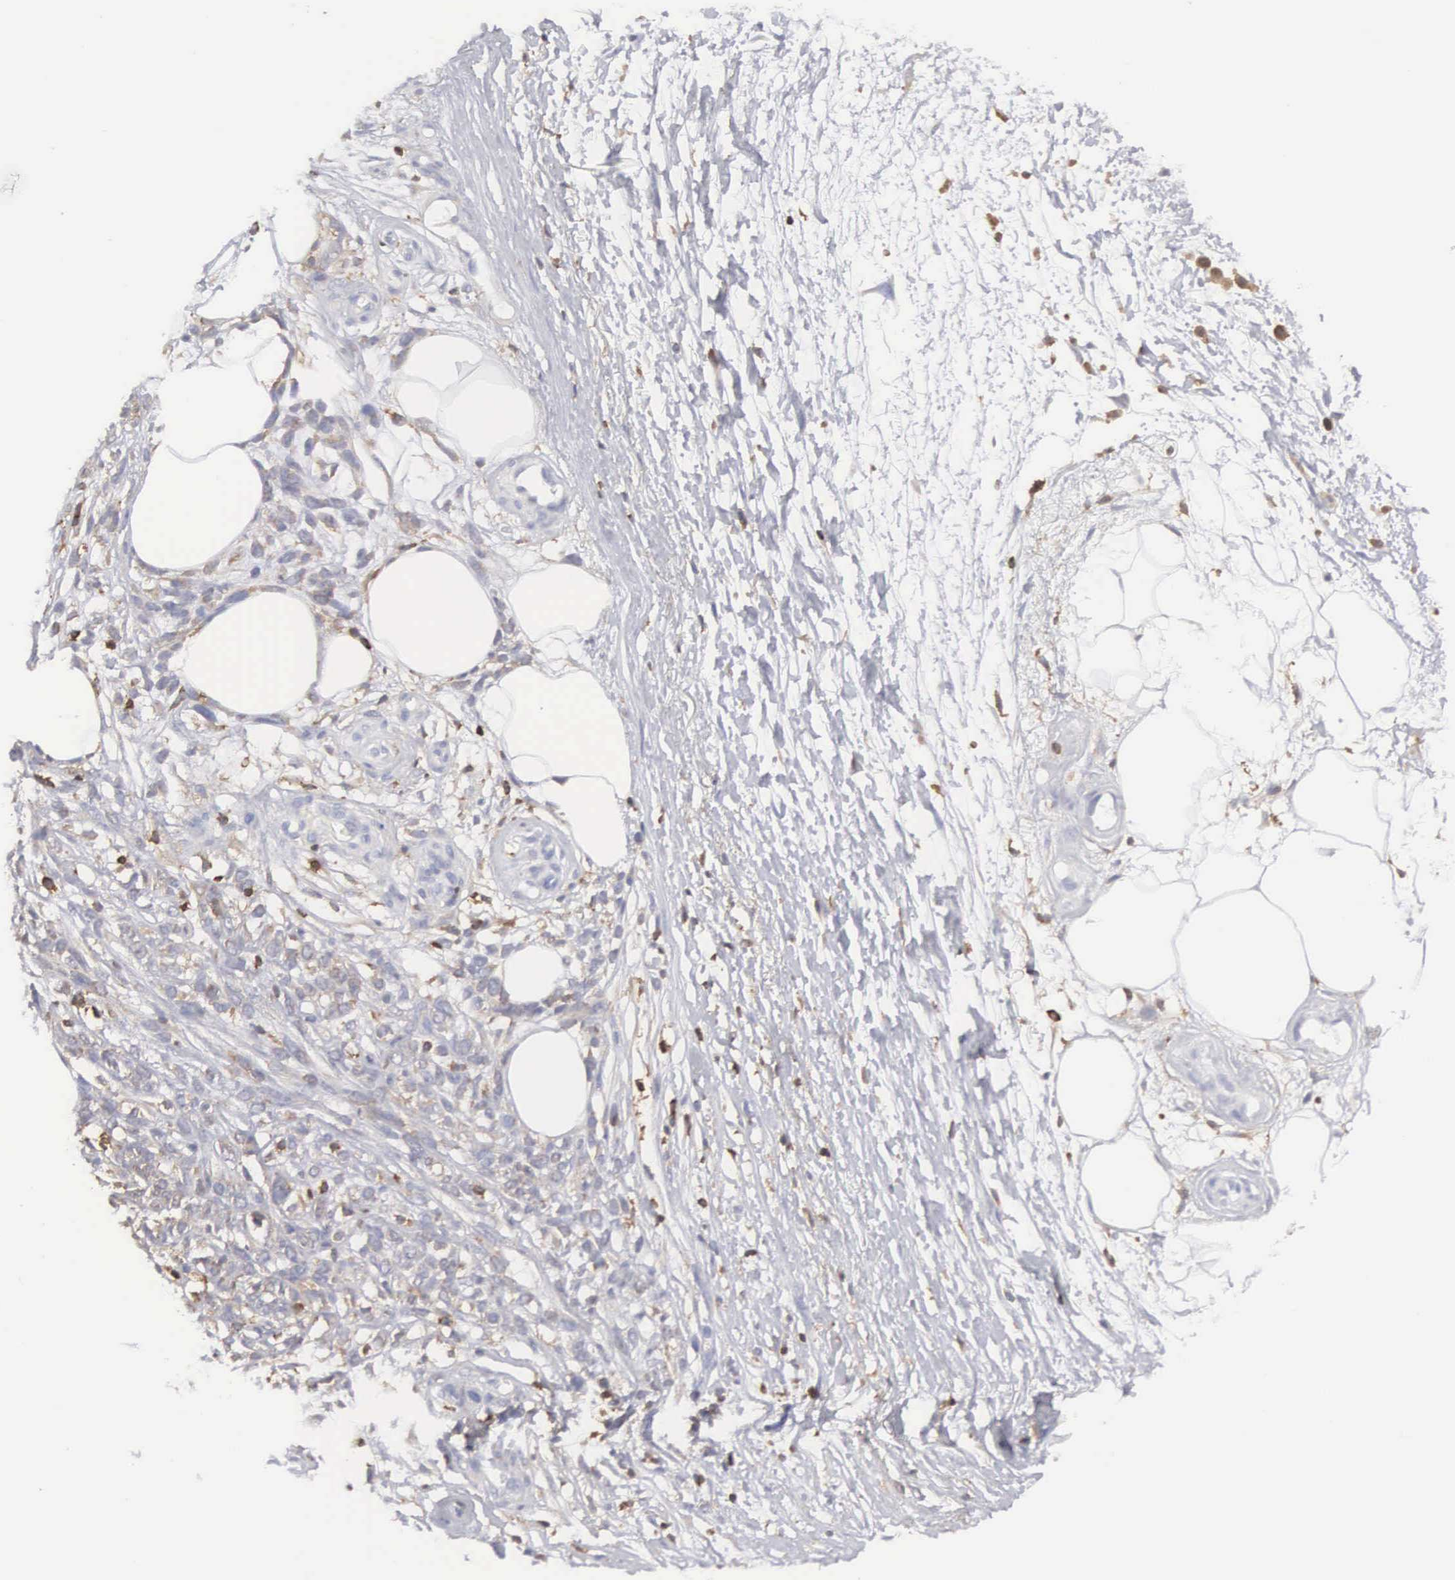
{"staining": {"intensity": "weak", "quantity": "25%-75%", "location": "cytoplasmic/membranous"}, "tissue": "melanoma", "cell_type": "Tumor cells", "image_type": "cancer", "snomed": [{"axis": "morphology", "description": "Malignant melanoma, NOS"}, {"axis": "topography", "description": "Skin"}], "caption": "Immunohistochemistry photomicrograph of neoplastic tissue: human malignant melanoma stained using immunohistochemistry demonstrates low levels of weak protein expression localized specifically in the cytoplasmic/membranous of tumor cells, appearing as a cytoplasmic/membranous brown color.", "gene": "SH3BP1", "patient": {"sex": "female", "age": 85}}